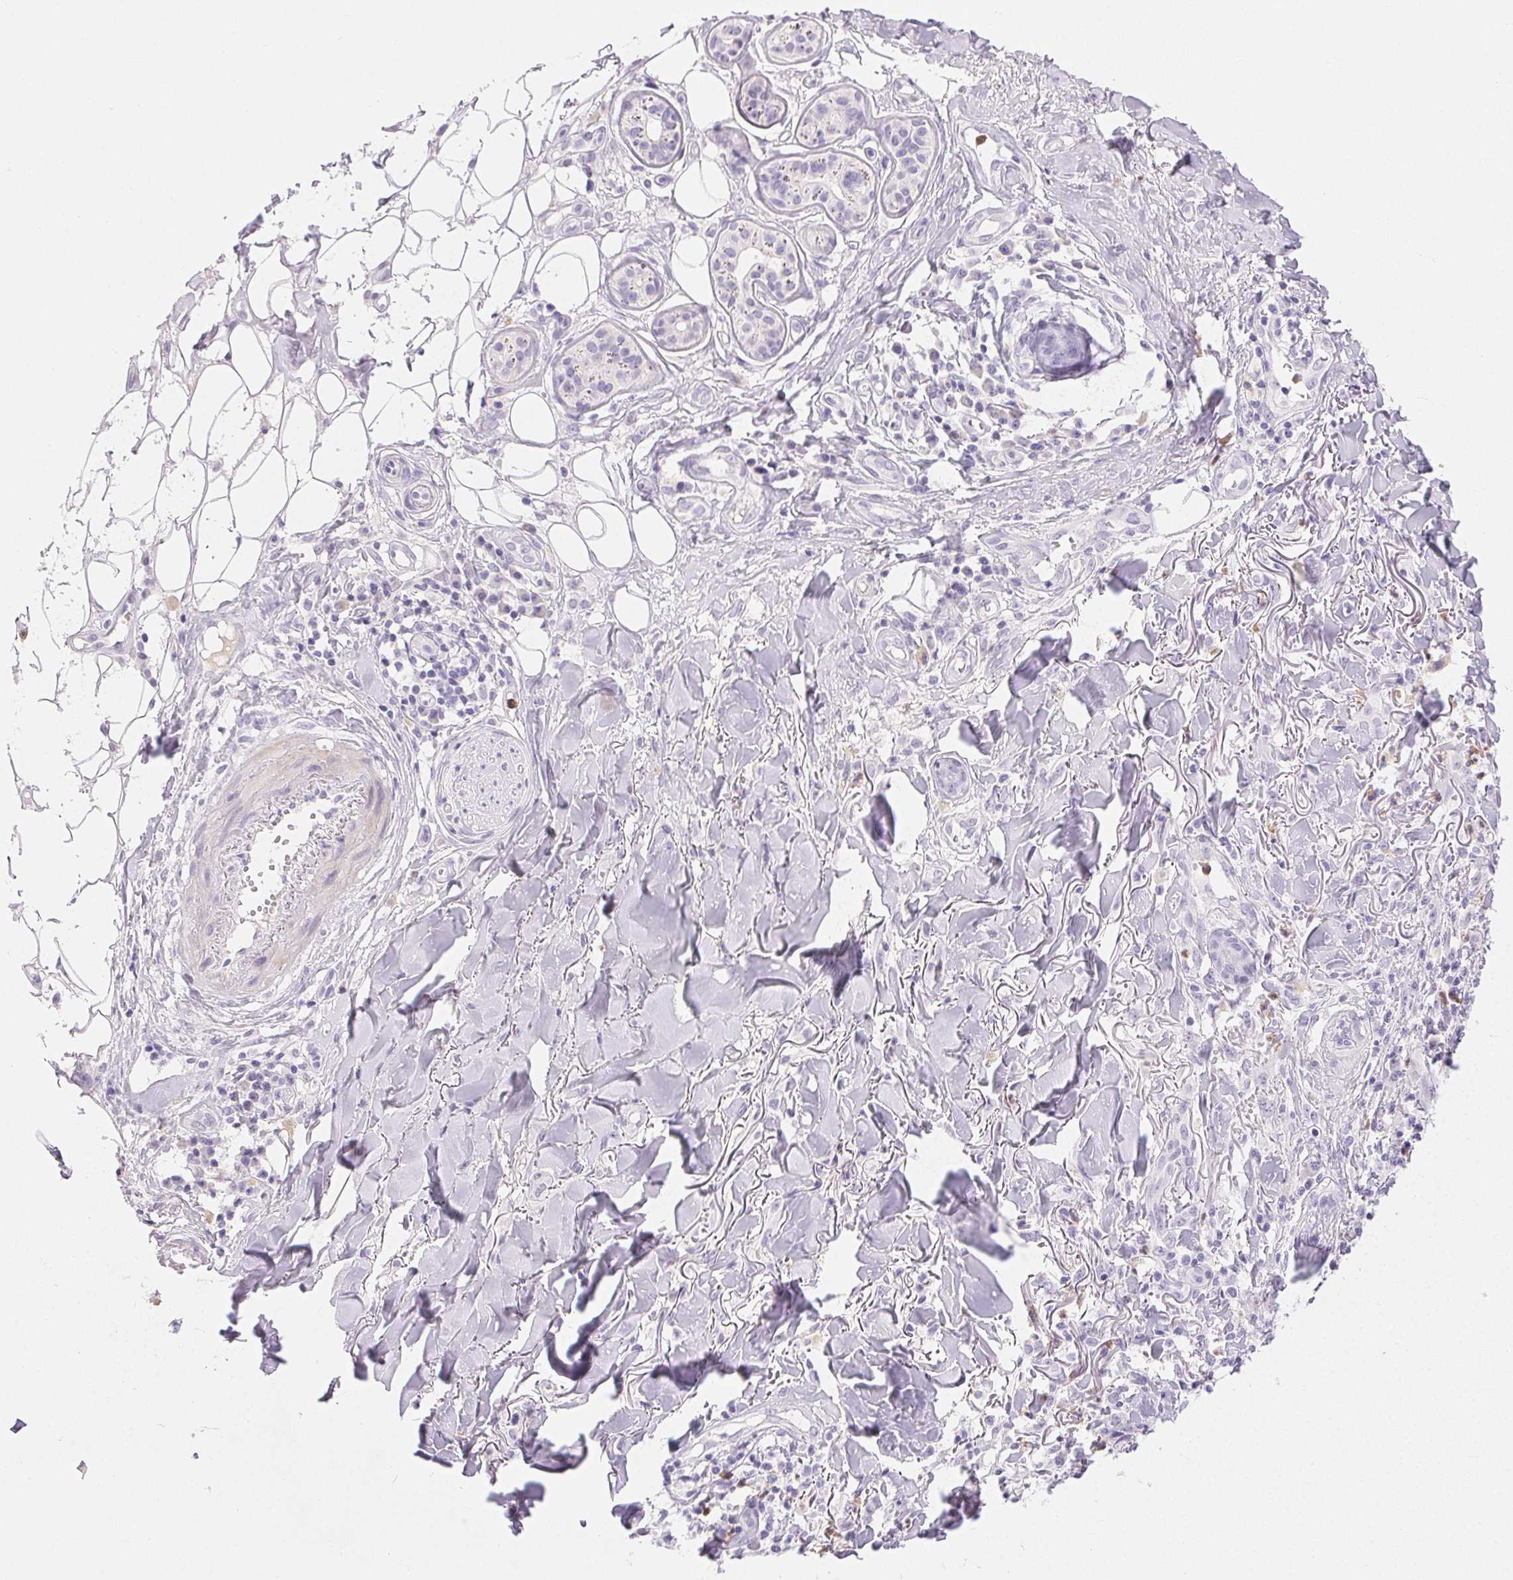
{"staining": {"intensity": "negative", "quantity": "none", "location": "none"}, "tissue": "skin cancer", "cell_type": "Tumor cells", "image_type": "cancer", "snomed": [{"axis": "morphology", "description": "Squamous cell carcinoma, NOS"}, {"axis": "topography", "description": "Skin"}], "caption": "DAB (3,3'-diaminobenzidine) immunohistochemical staining of human skin squamous cell carcinoma shows no significant staining in tumor cells.", "gene": "EMX2", "patient": {"sex": "male", "age": 75}}